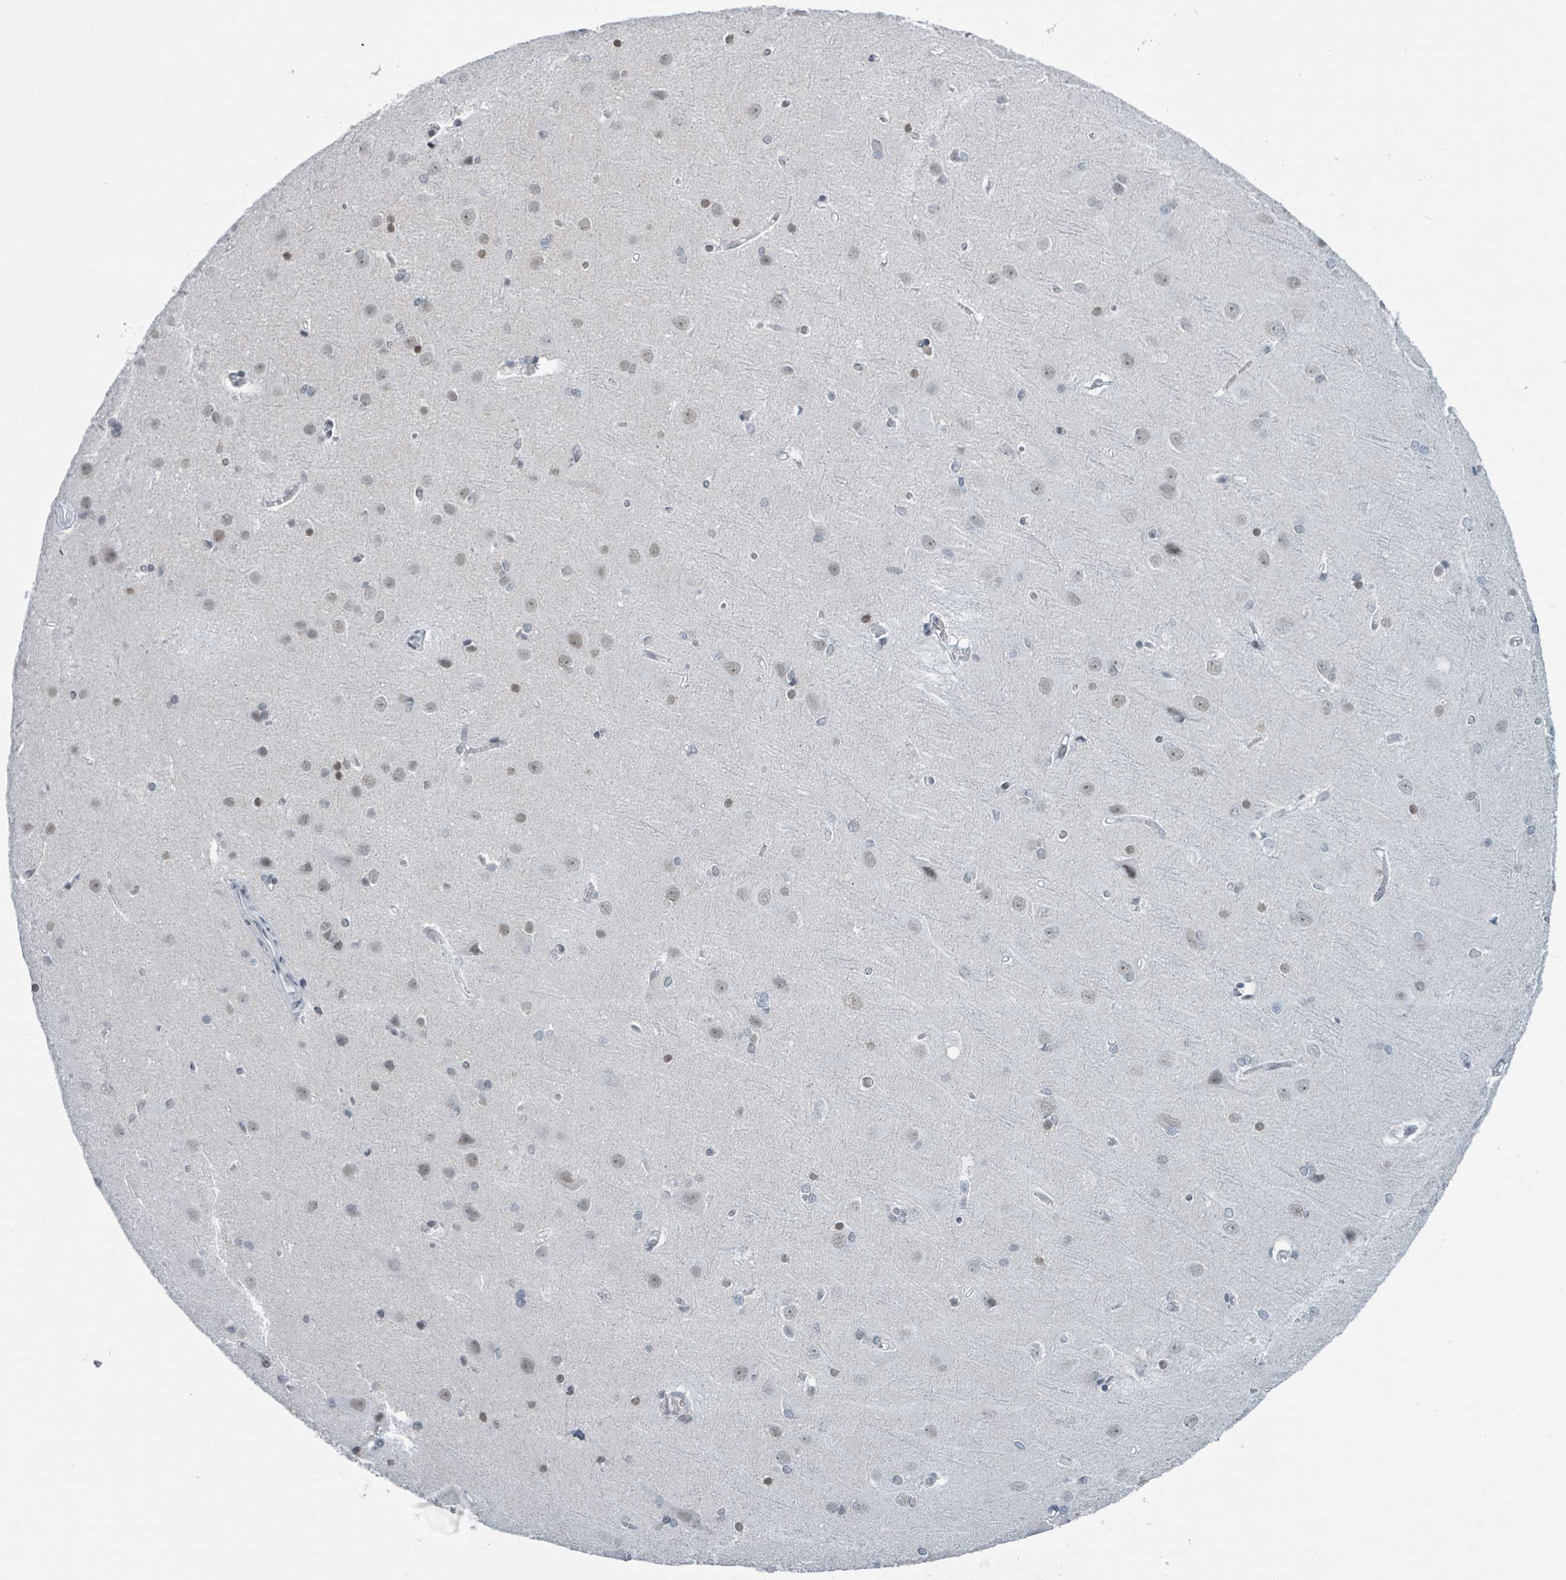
{"staining": {"intensity": "negative", "quantity": "none", "location": "none"}, "tissue": "cerebral cortex", "cell_type": "Endothelial cells", "image_type": "normal", "snomed": [{"axis": "morphology", "description": "Normal tissue, NOS"}, {"axis": "topography", "description": "Cerebral cortex"}], "caption": "Immunohistochemistry (IHC) photomicrograph of normal cerebral cortex: cerebral cortex stained with DAB (3,3'-diaminobenzidine) demonstrates no significant protein positivity in endothelial cells. The staining is performed using DAB (3,3'-diaminobenzidine) brown chromogen with nuclei counter-stained in using hematoxylin.", "gene": "EHMT2", "patient": {"sex": "male", "age": 37}}